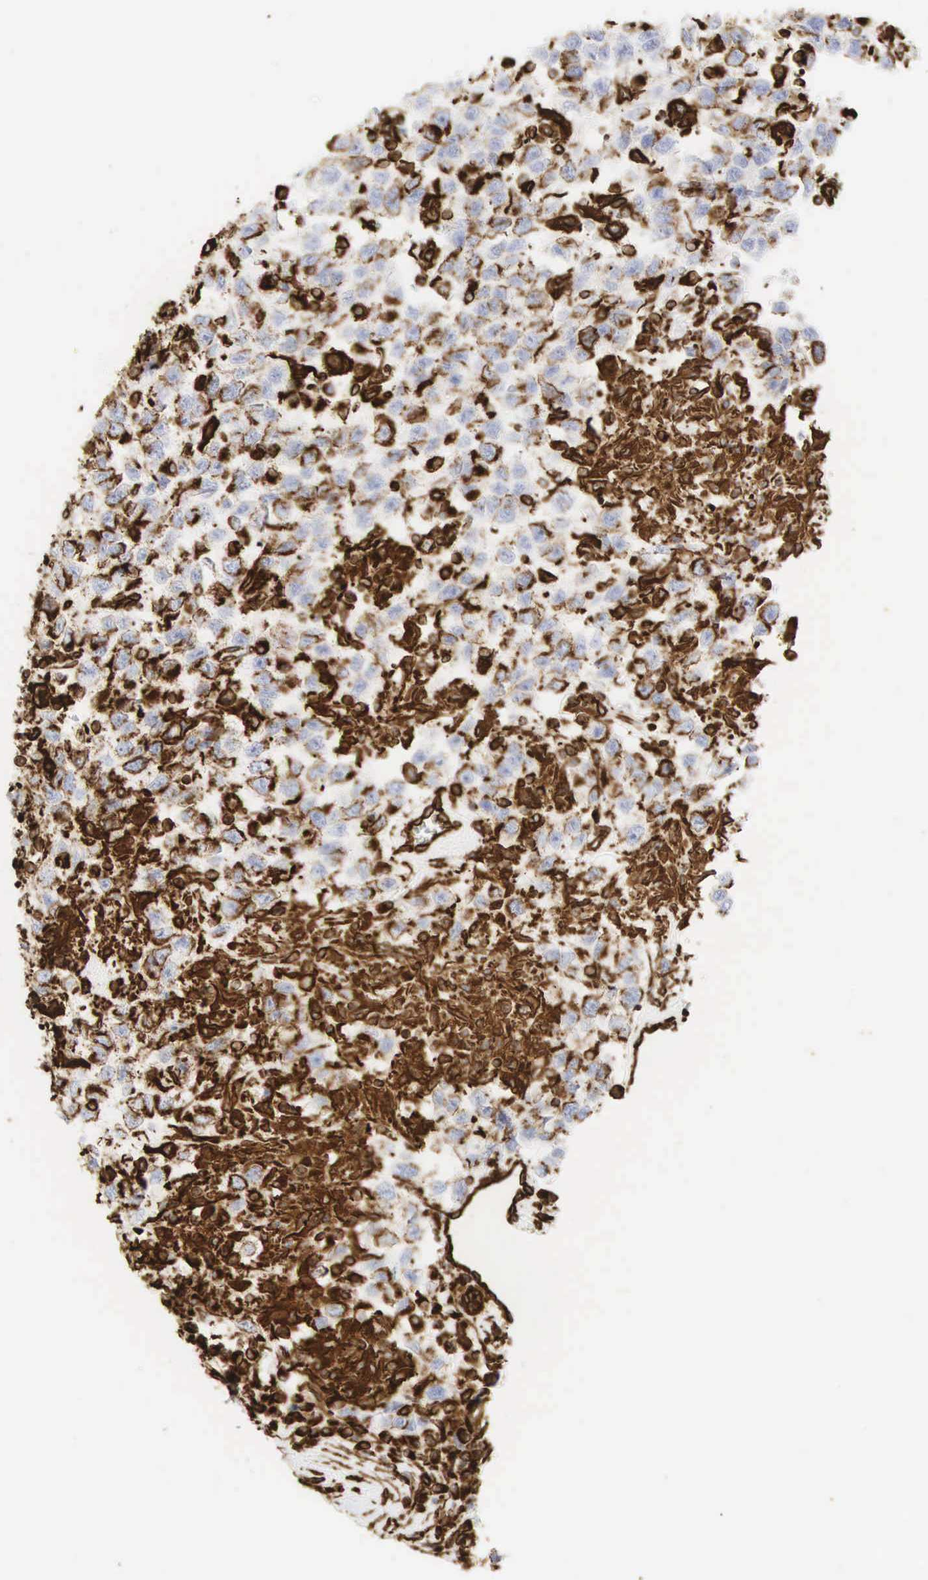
{"staining": {"intensity": "strong", "quantity": "25%-75%", "location": "cytoplasmic/membranous,nuclear"}, "tissue": "testis cancer", "cell_type": "Tumor cells", "image_type": "cancer", "snomed": [{"axis": "morphology", "description": "Seminoma, NOS"}, {"axis": "topography", "description": "Testis"}], "caption": "High-magnification brightfield microscopy of seminoma (testis) stained with DAB (brown) and counterstained with hematoxylin (blue). tumor cells exhibit strong cytoplasmic/membranous and nuclear staining is present in approximately25%-75% of cells. (brown staining indicates protein expression, while blue staining denotes nuclei).", "gene": "VIM", "patient": {"sex": "male", "age": 41}}